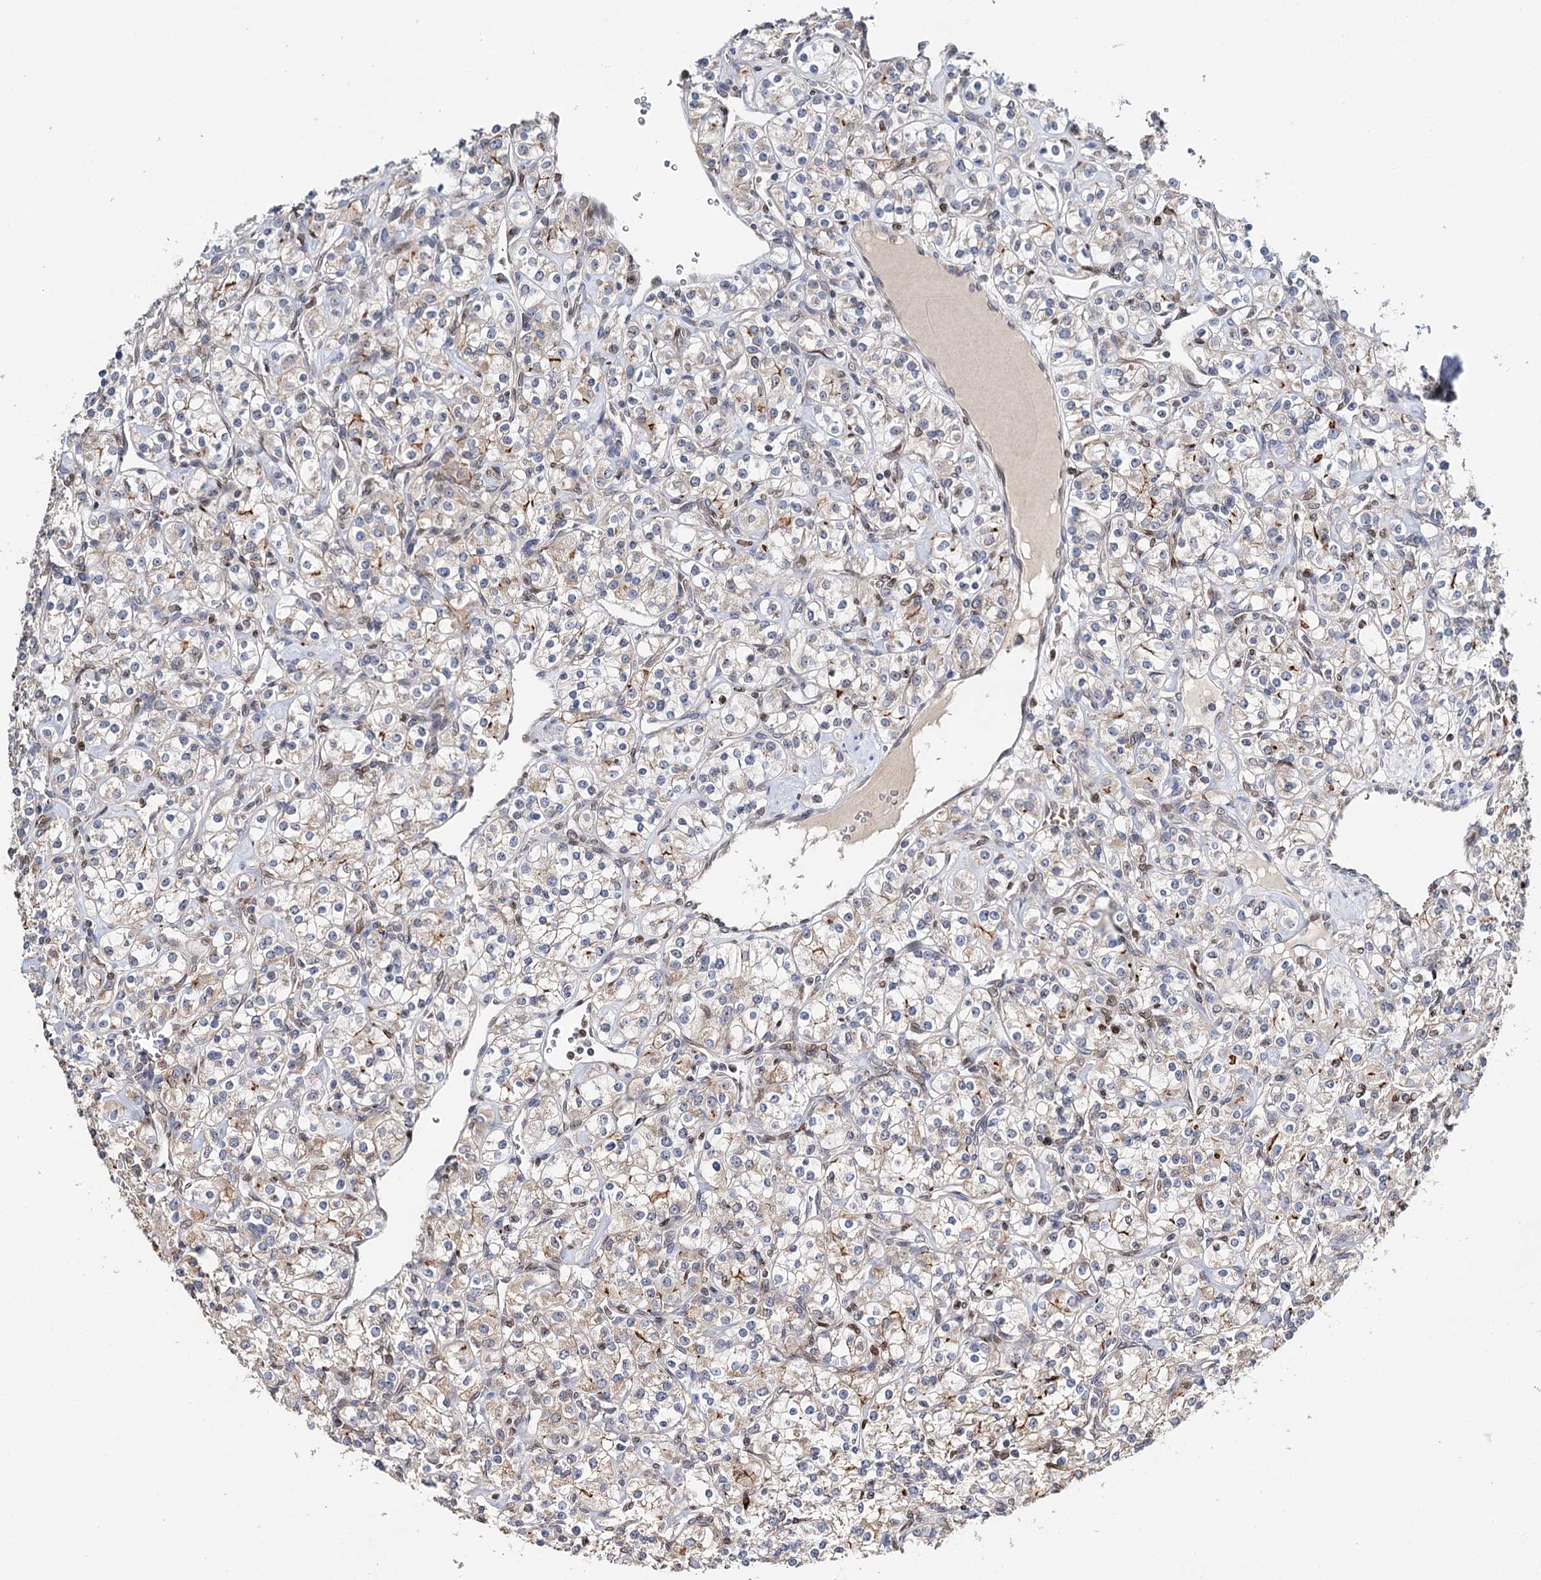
{"staining": {"intensity": "weak", "quantity": ">75%", "location": "cytoplasmic/membranous"}, "tissue": "renal cancer", "cell_type": "Tumor cells", "image_type": "cancer", "snomed": [{"axis": "morphology", "description": "Adenocarcinoma, NOS"}, {"axis": "topography", "description": "Kidney"}], "caption": "Renal adenocarcinoma was stained to show a protein in brown. There is low levels of weak cytoplasmic/membranous staining in approximately >75% of tumor cells. (Stains: DAB (3,3'-diaminobenzidine) in brown, nuclei in blue, Microscopy: brightfield microscopy at high magnification).", "gene": "CFAP46", "patient": {"sex": "male", "age": 77}}